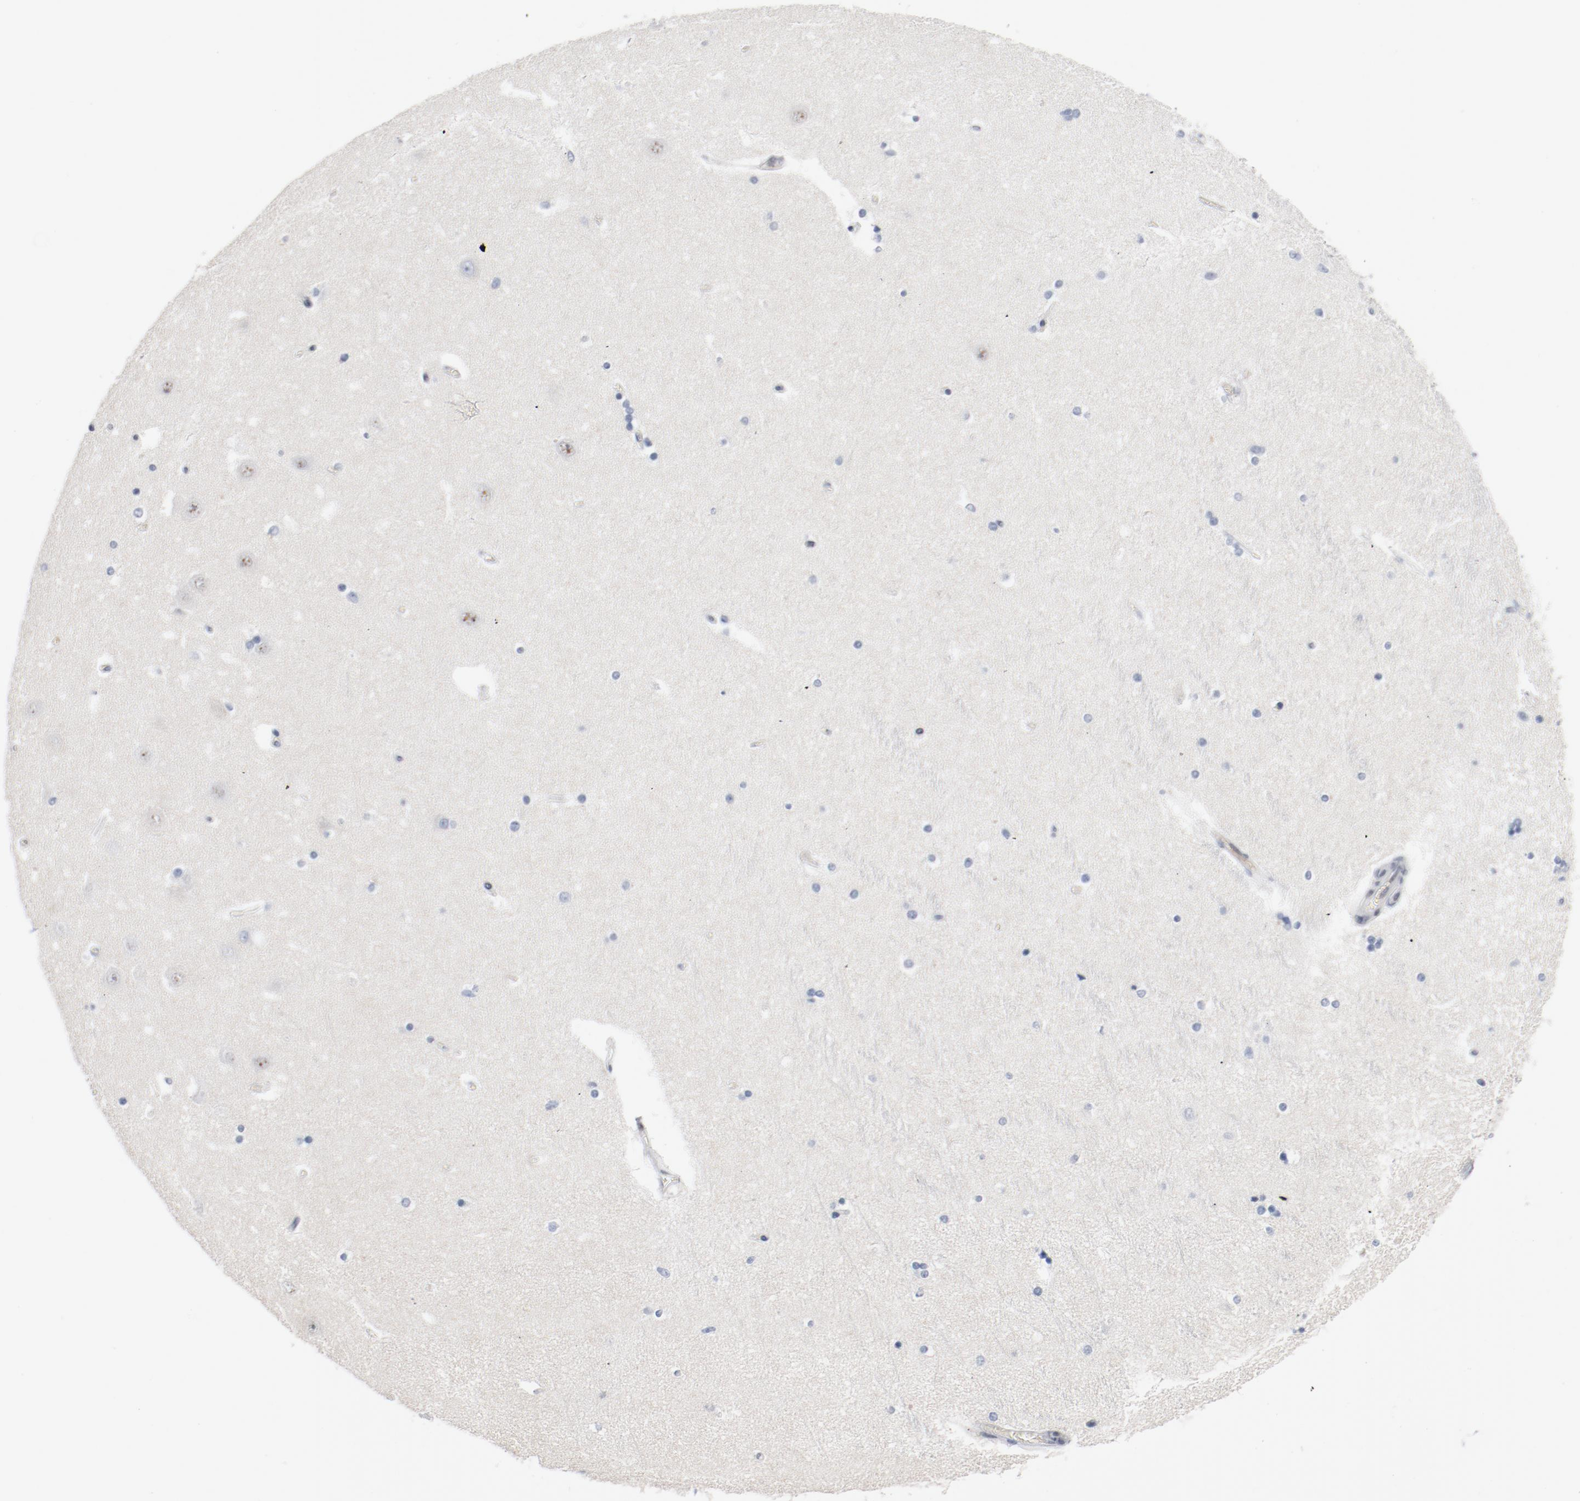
{"staining": {"intensity": "negative", "quantity": "none", "location": "none"}, "tissue": "hippocampus", "cell_type": "Glial cells", "image_type": "normal", "snomed": [{"axis": "morphology", "description": "Normal tissue, NOS"}, {"axis": "topography", "description": "Hippocampus"}], "caption": "The histopathology image shows no staining of glial cells in unremarkable hippocampus.", "gene": "ENSG00000285708", "patient": {"sex": "female", "age": 54}}